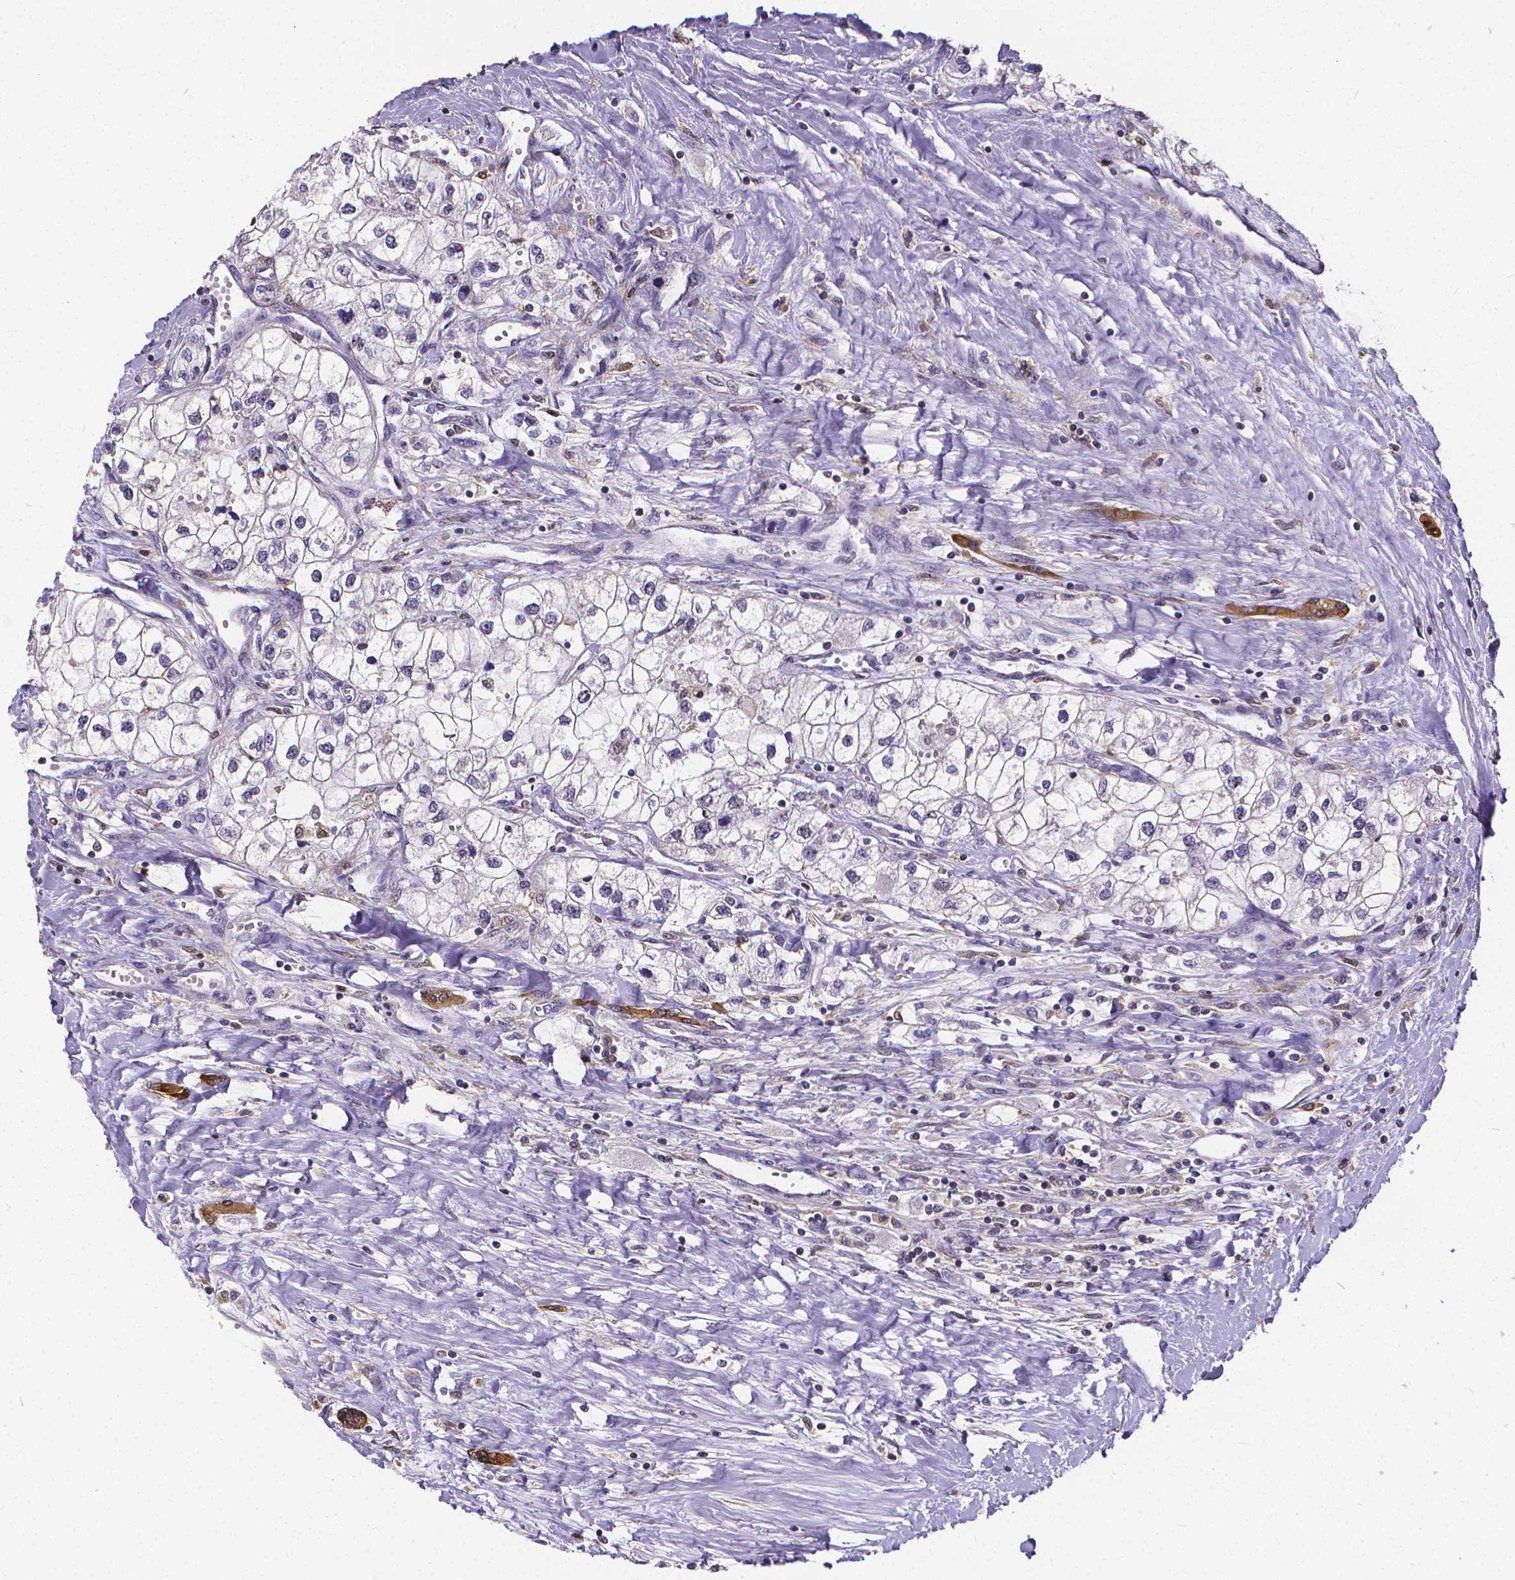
{"staining": {"intensity": "negative", "quantity": "none", "location": "none"}, "tissue": "renal cancer", "cell_type": "Tumor cells", "image_type": "cancer", "snomed": [{"axis": "morphology", "description": "Adenocarcinoma, NOS"}, {"axis": "topography", "description": "Kidney"}], "caption": "Tumor cells are negative for brown protein staining in renal cancer (adenocarcinoma). (Stains: DAB IHC with hematoxylin counter stain, Microscopy: brightfield microscopy at high magnification).", "gene": "GLRB", "patient": {"sex": "male", "age": 59}}